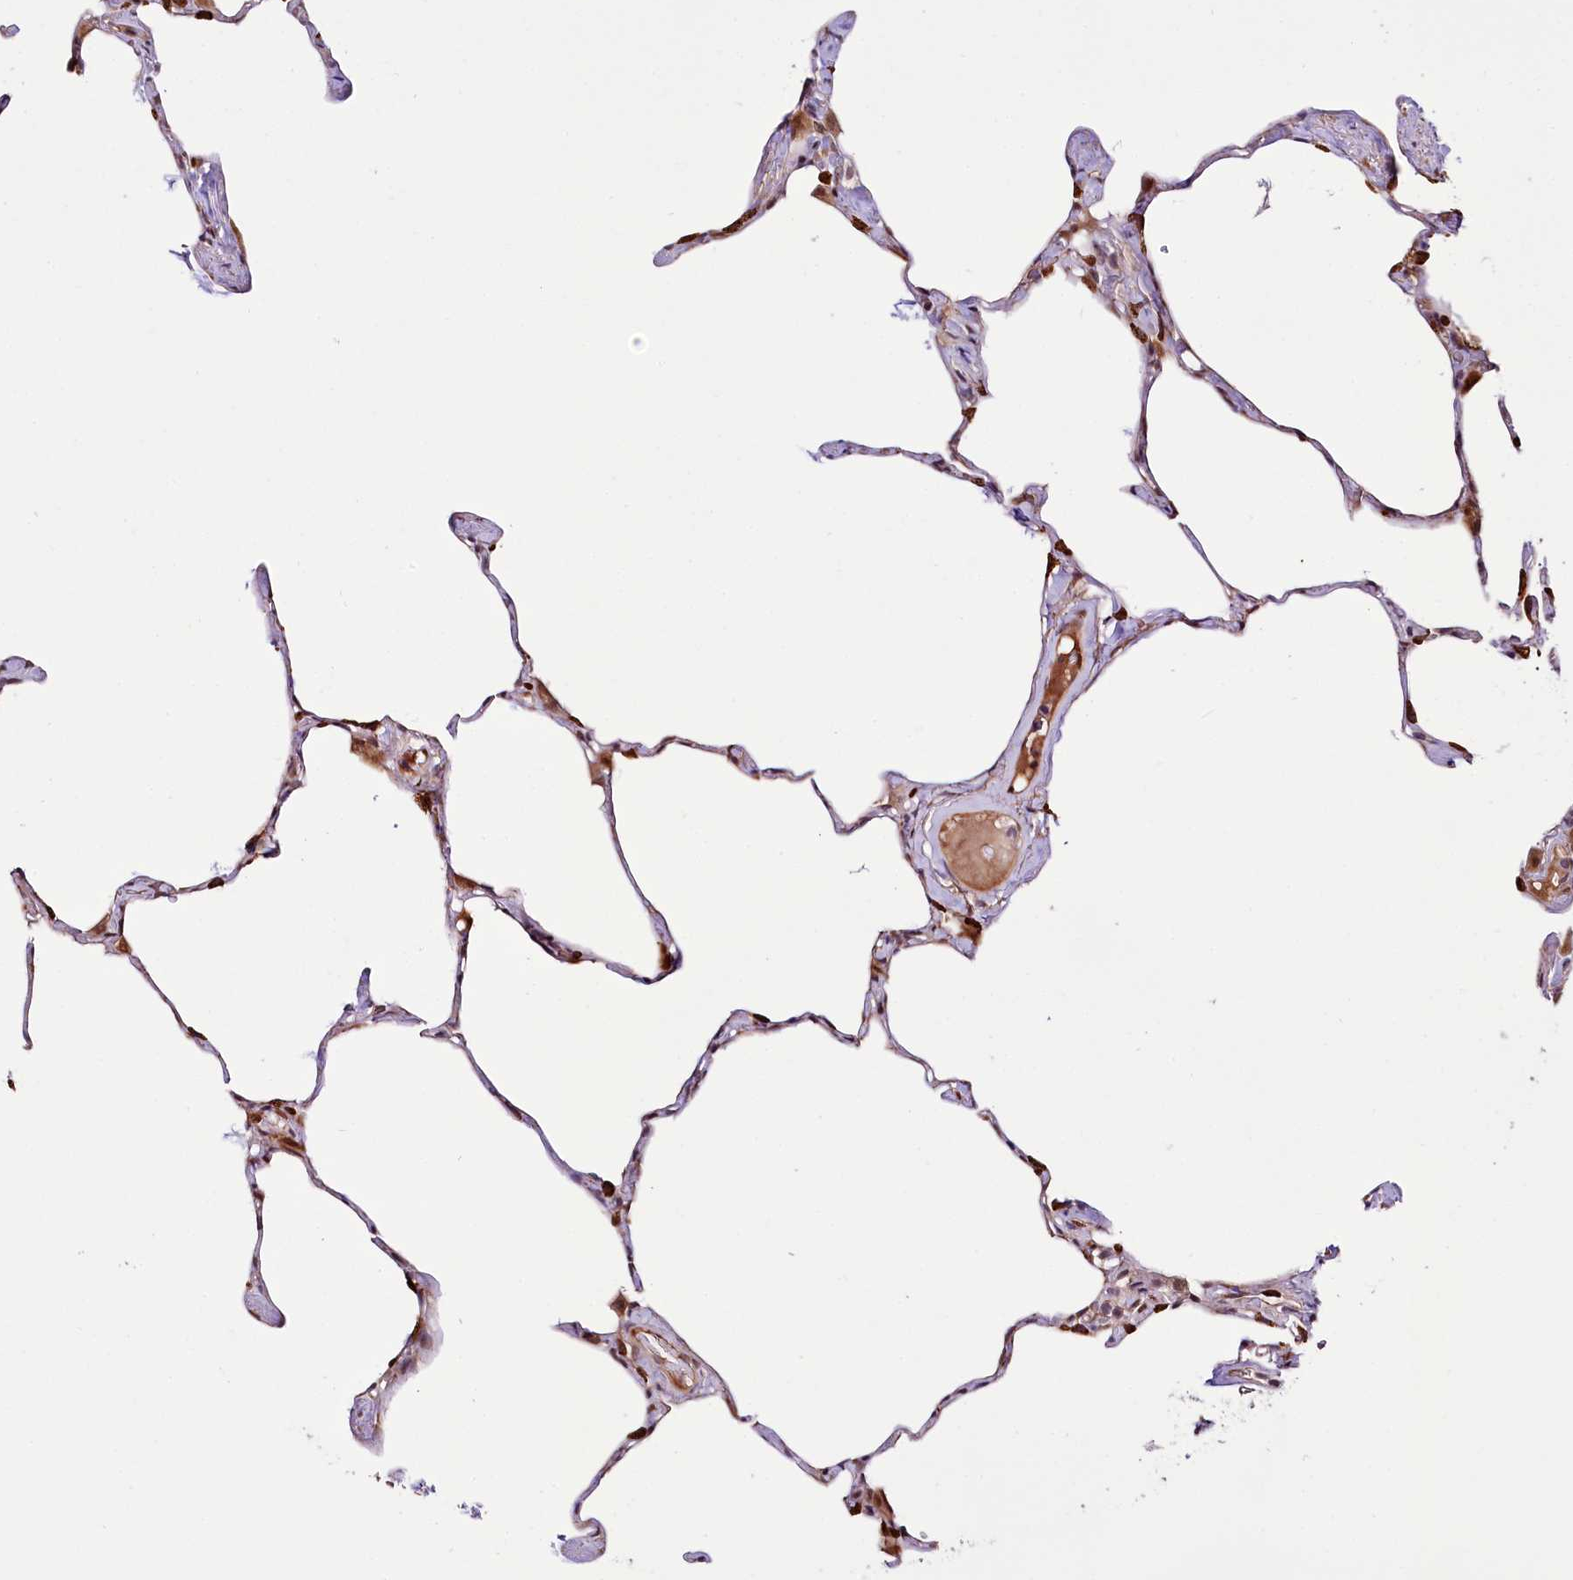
{"staining": {"intensity": "moderate", "quantity": "25%-75%", "location": "cytoplasmic/membranous"}, "tissue": "lung", "cell_type": "Alveolar cells", "image_type": "normal", "snomed": [{"axis": "morphology", "description": "Normal tissue, NOS"}, {"axis": "topography", "description": "Lung"}], "caption": "Immunohistochemical staining of unremarkable human lung demonstrates 25%-75% levels of moderate cytoplasmic/membranous protein expression in about 25%-75% of alveolar cells.", "gene": "CUTC", "patient": {"sex": "male", "age": 65}}